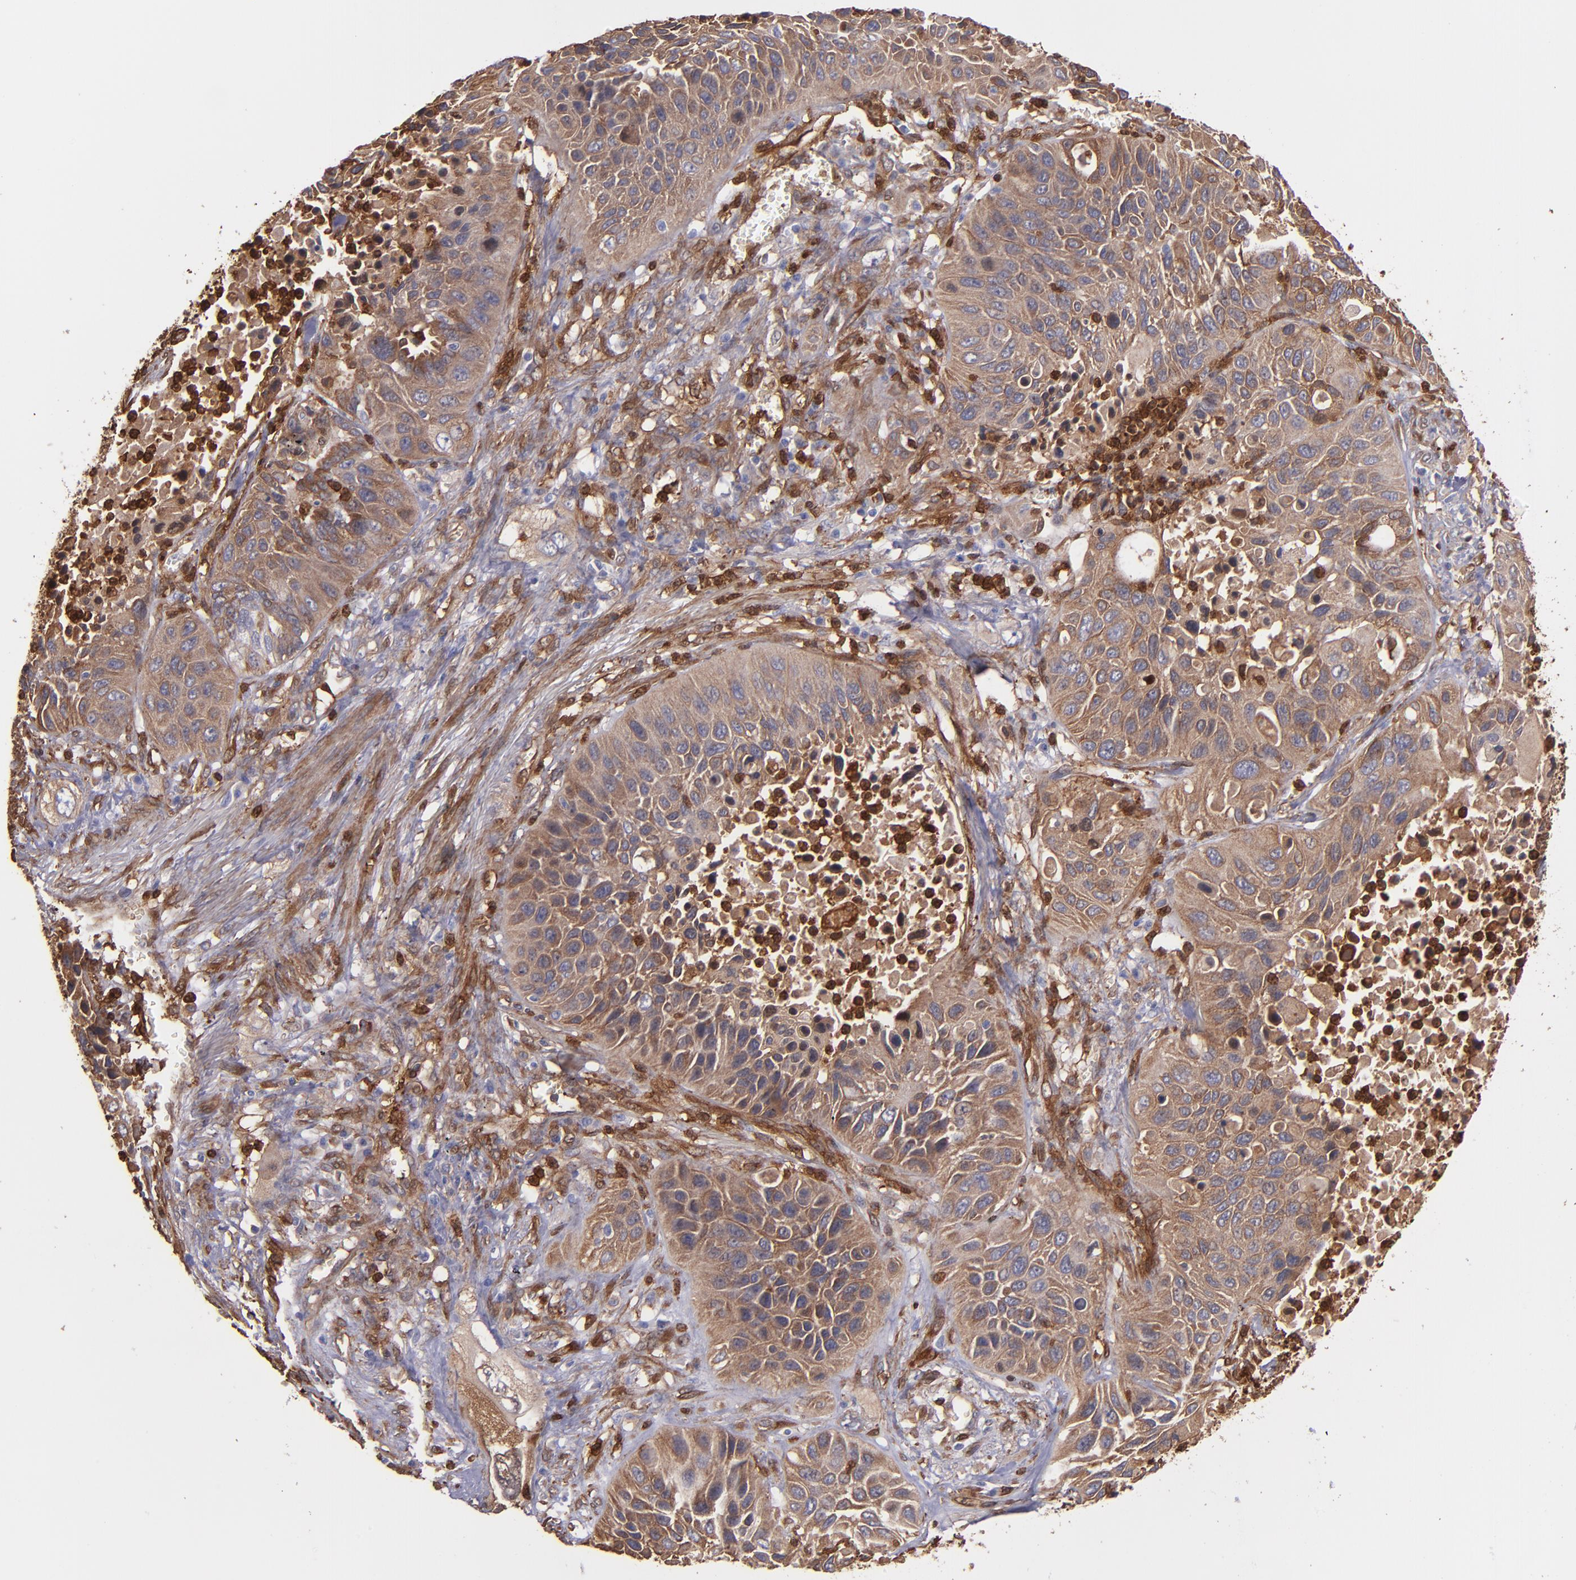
{"staining": {"intensity": "moderate", "quantity": ">75%", "location": "cytoplasmic/membranous"}, "tissue": "lung cancer", "cell_type": "Tumor cells", "image_type": "cancer", "snomed": [{"axis": "morphology", "description": "Squamous cell carcinoma, NOS"}, {"axis": "topography", "description": "Lung"}], "caption": "Moderate cytoplasmic/membranous staining for a protein is seen in approximately >75% of tumor cells of lung squamous cell carcinoma using IHC.", "gene": "VCL", "patient": {"sex": "female", "age": 76}}